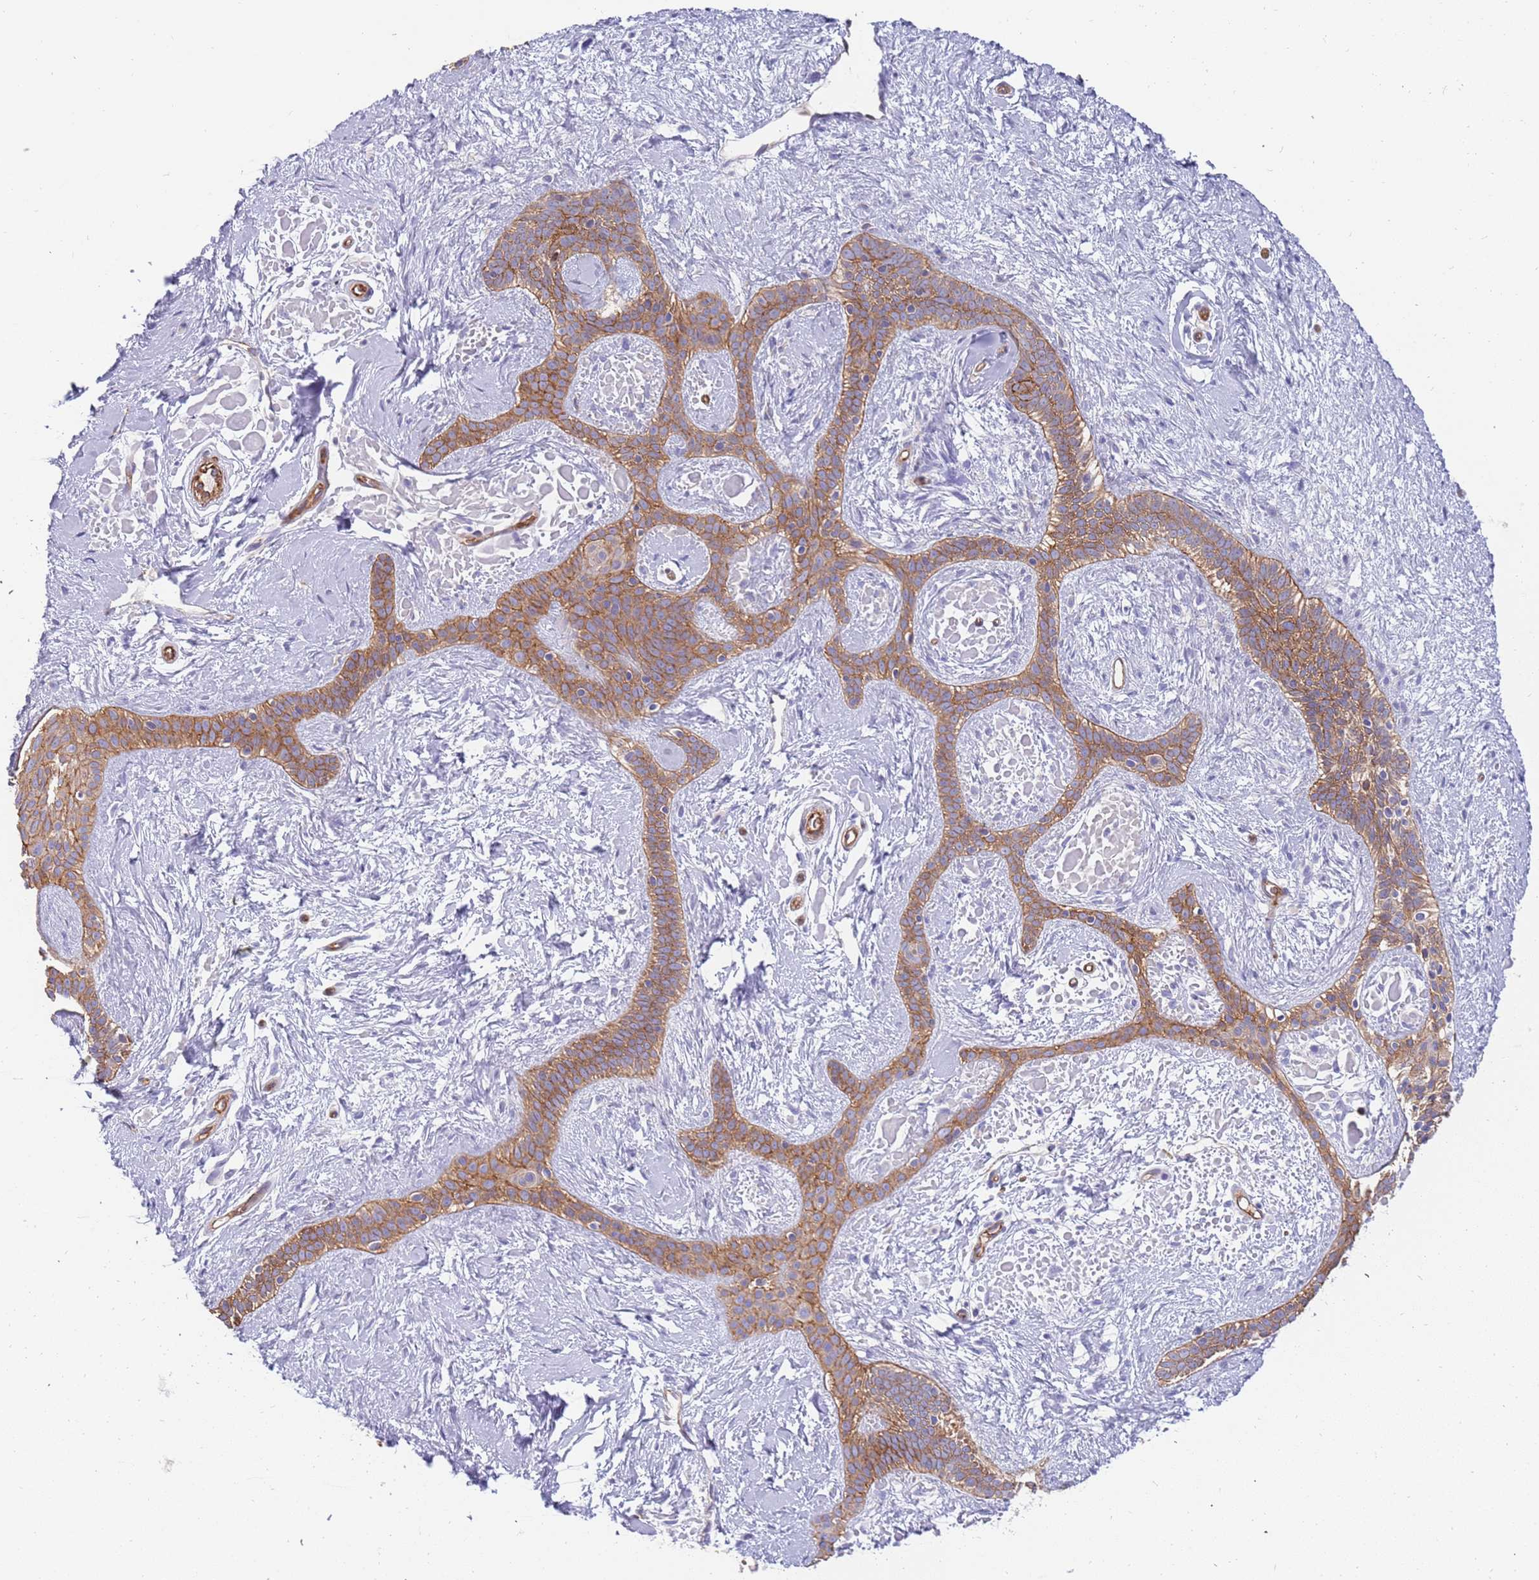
{"staining": {"intensity": "moderate", "quantity": ">75%", "location": "cytoplasmic/membranous"}, "tissue": "skin cancer", "cell_type": "Tumor cells", "image_type": "cancer", "snomed": [{"axis": "morphology", "description": "Basal cell carcinoma"}, {"axis": "topography", "description": "Skin"}], "caption": "Immunohistochemistry staining of skin cancer, which reveals medium levels of moderate cytoplasmic/membranous positivity in approximately >75% of tumor cells indicating moderate cytoplasmic/membranous protein positivity. The staining was performed using DAB (brown) for protein detection and nuclei were counterstained in hematoxylin (blue).", "gene": "GFRAL", "patient": {"sex": "male", "age": 78}}